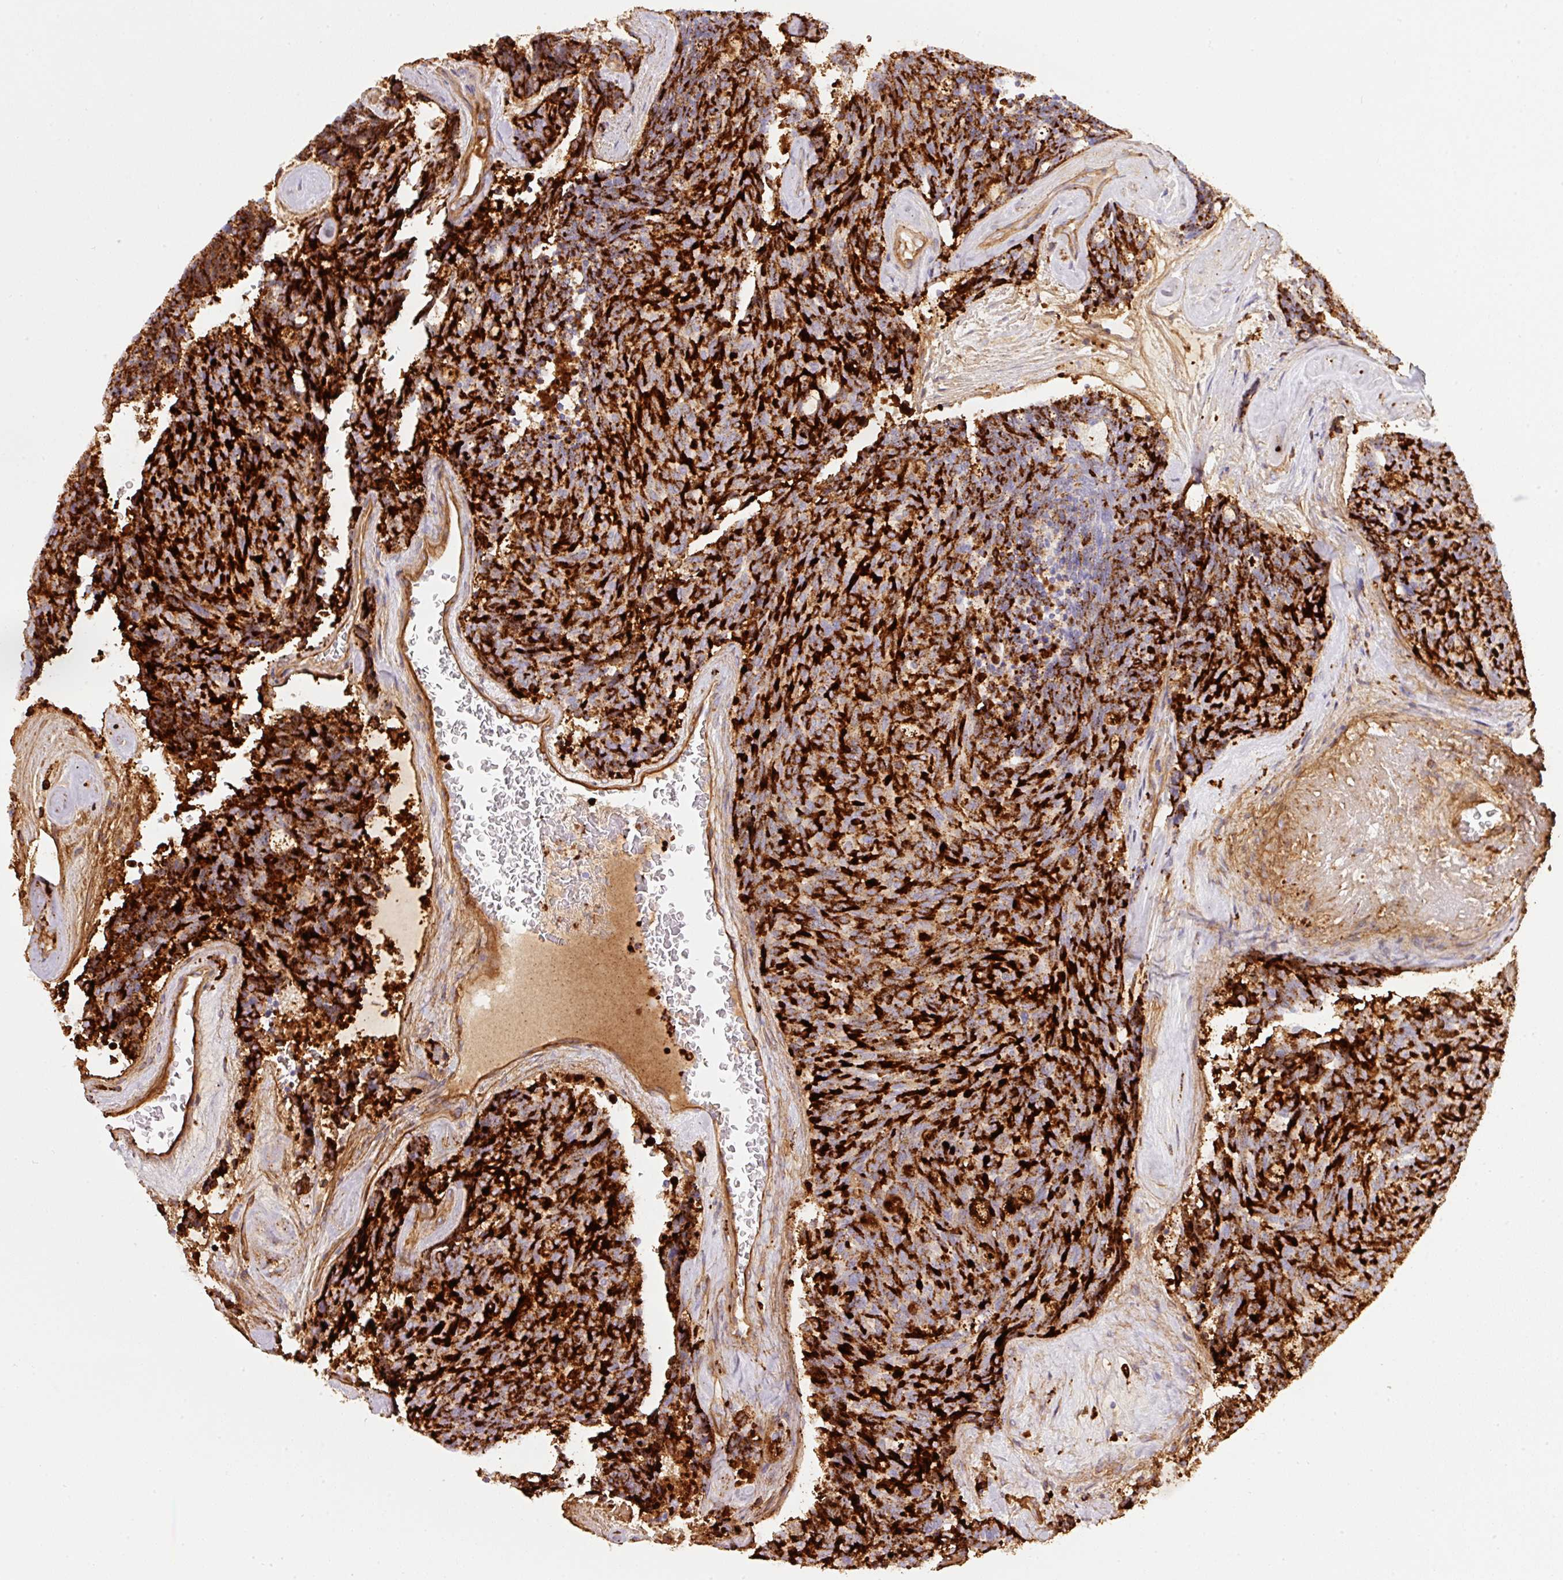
{"staining": {"intensity": "strong", "quantity": ">75%", "location": "cytoplasmic/membranous"}, "tissue": "carcinoid", "cell_type": "Tumor cells", "image_type": "cancer", "snomed": [{"axis": "morphology", "description": "Carcinoid, malignant, NOS"}, {"axis": "topography", "description": "Pancreas"}], "caption": "Malignant carcinoid stained for a protein (brown) exhibits strong cytoplasmic/membranous positive staining in approximately >75% of tumor cells.", "gene": "LOXL4", "patient": {"sex": "female", "age": 54}}